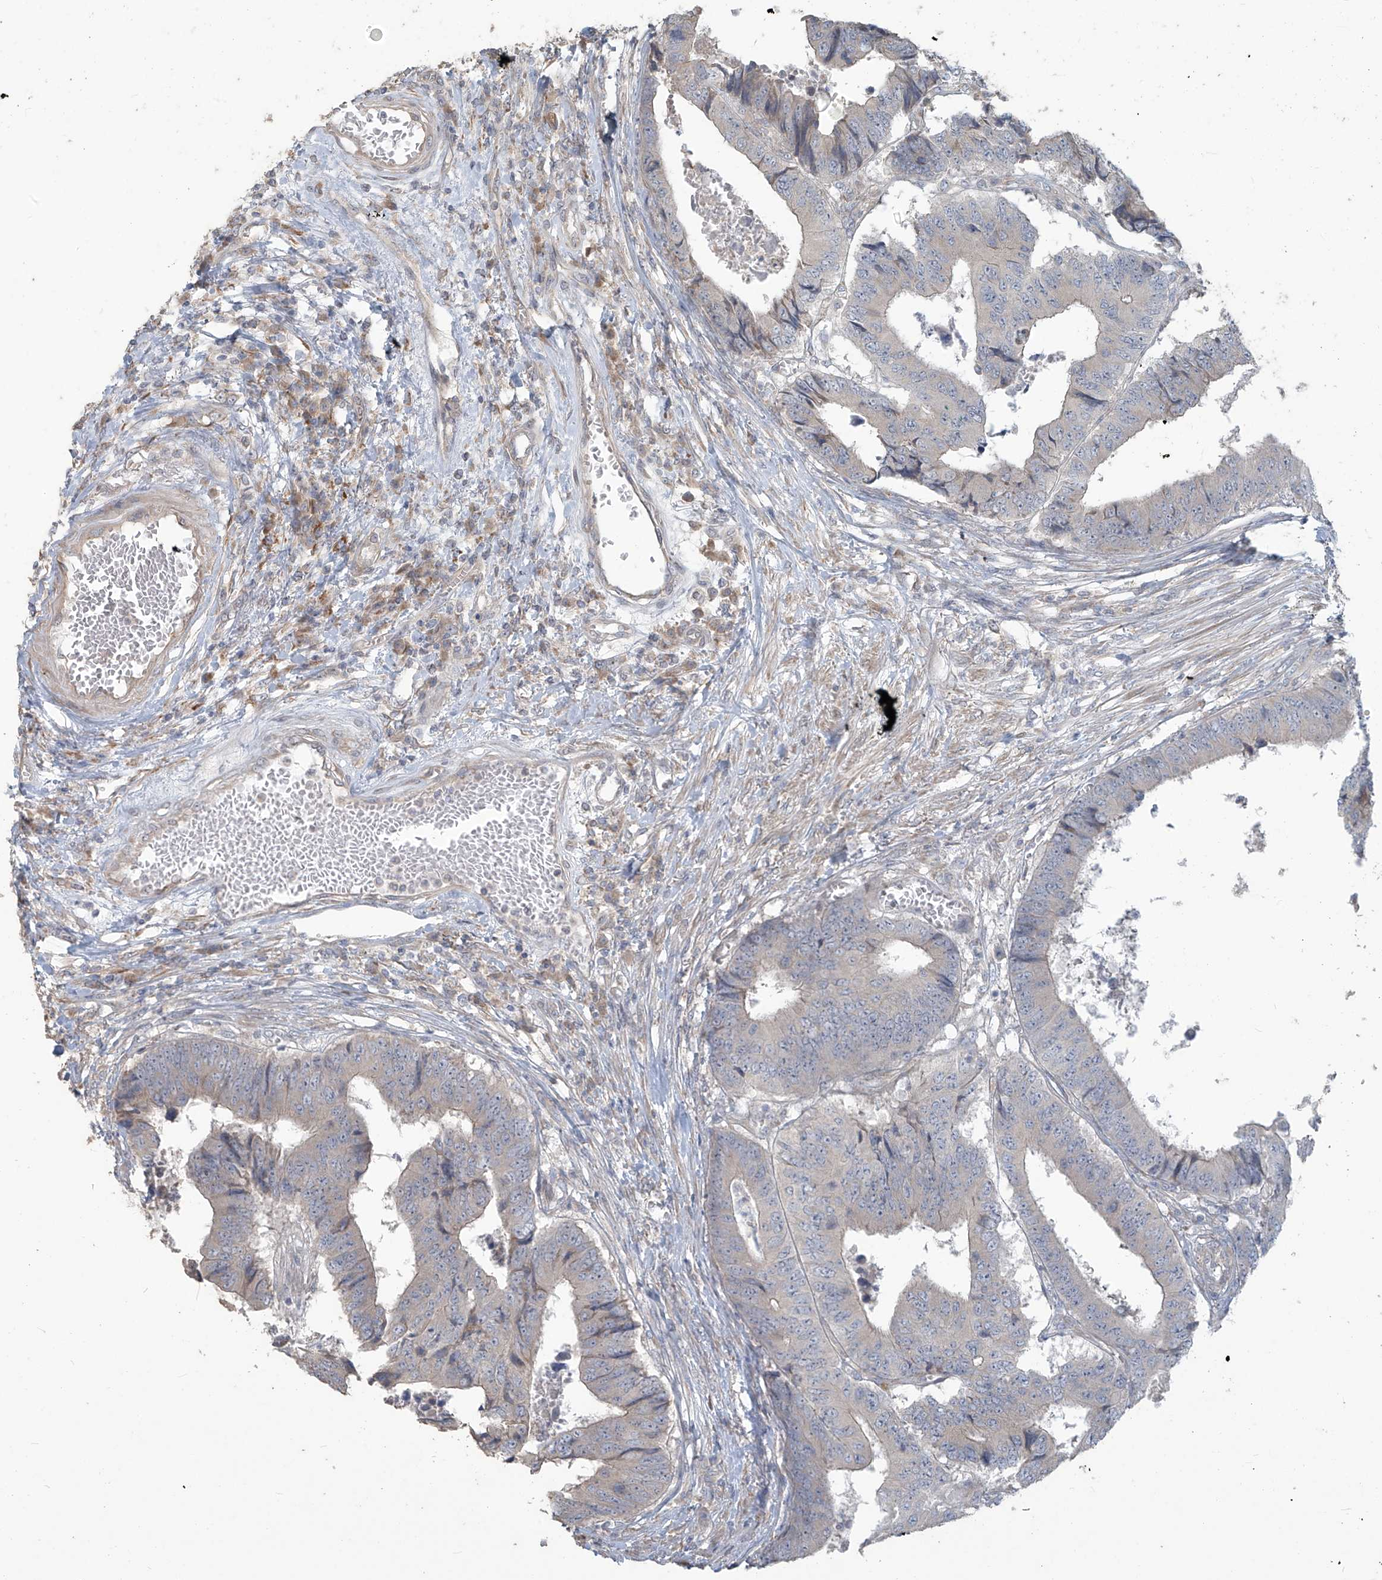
{"staining": {"intensity": "negative", "quantity": "none", "location": "none"}, "tissue": "colorectal cancer", "cell_type": "Tumor cells", "image_type": "cancer", "snomed": [{"axis": "morphology", "description": "Adenocarcinoma, NOS"}, {"axis": "topography", "description": "Rectum"}], "caption": "DAB immunohistochemical staining of human colorectal cancer (adenocarcinoma) reveals no significant expression in tumor cells.", "gene": "MAGIX", "patient": {"sex": "male", "age": 84}}